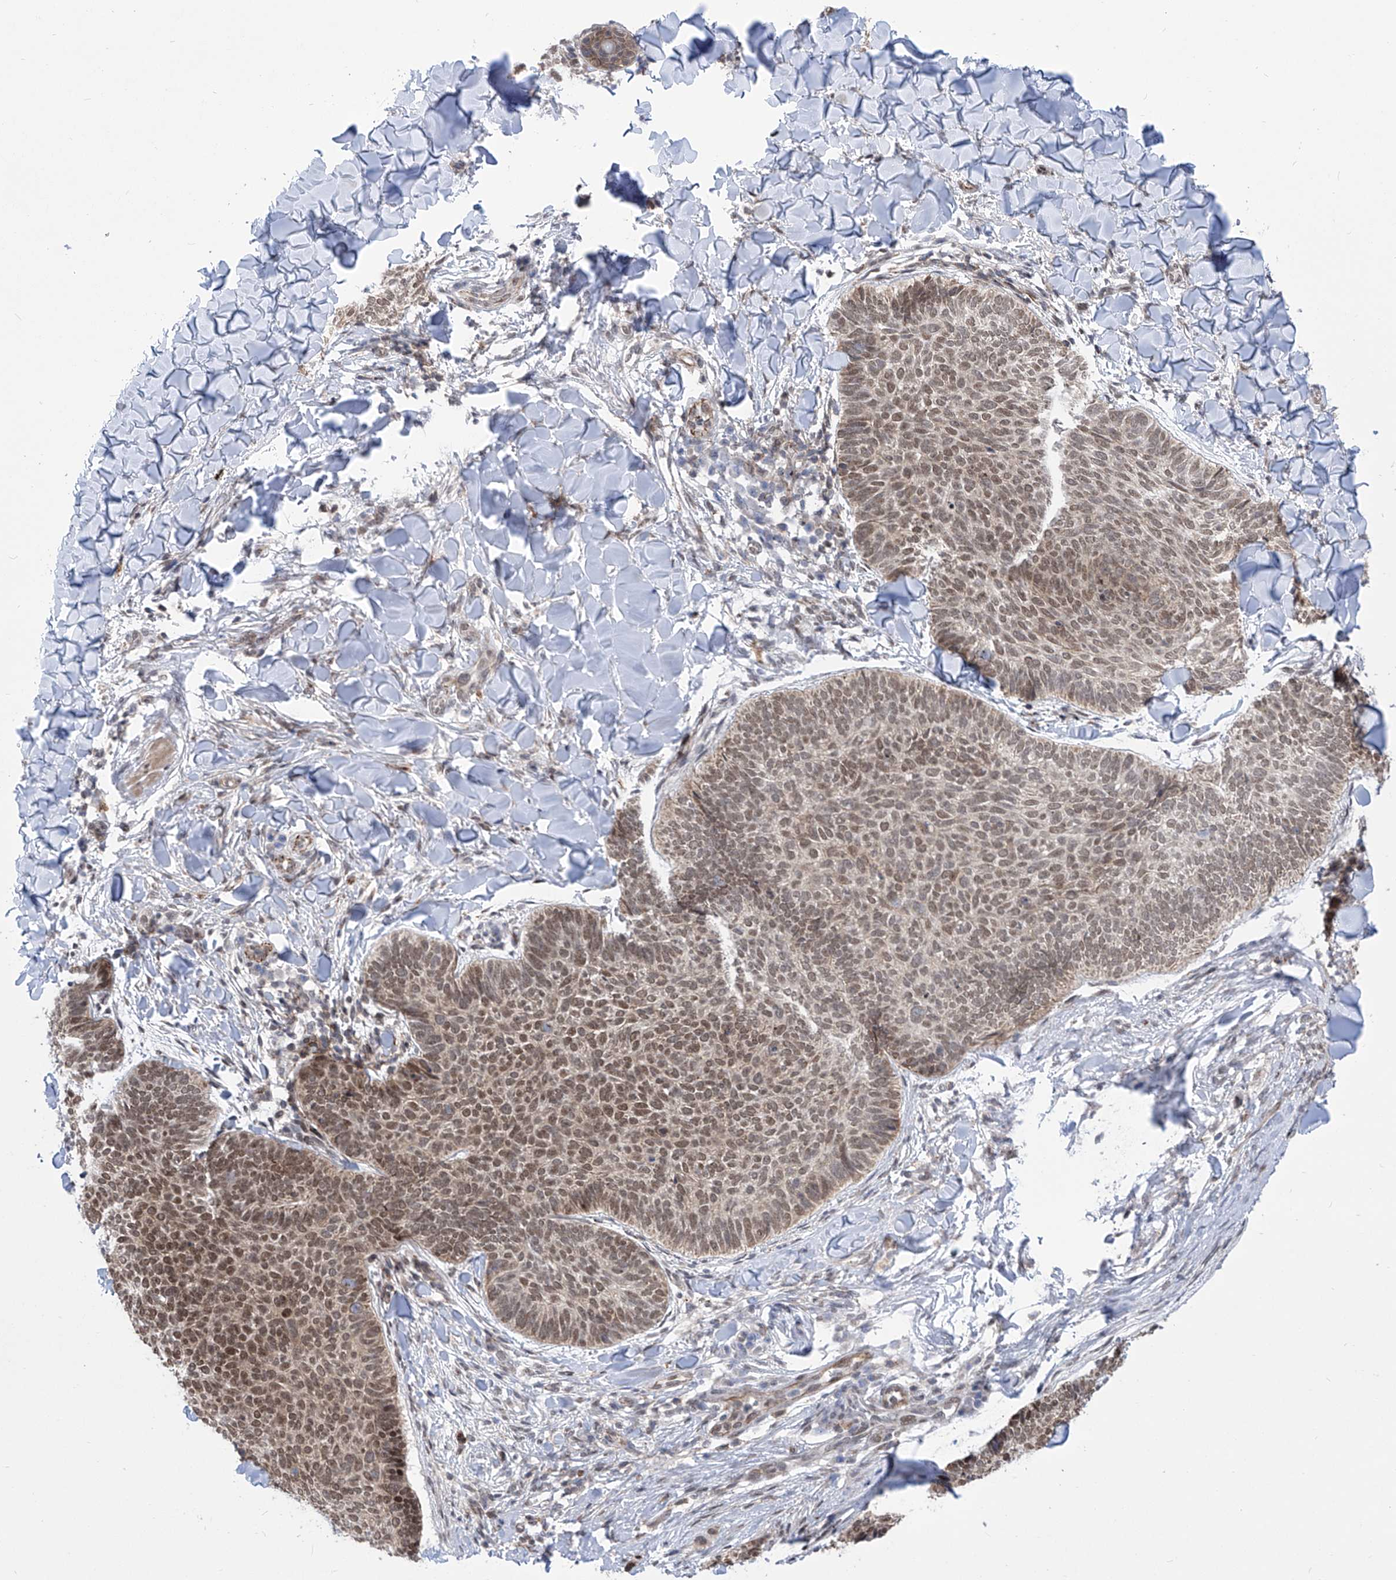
{"staining": {"intensity": "moderate", "quantity": ">75%", "location": "nuclear"}, "tissue": "skin cancer", "cell_type": "Tumor cells", "image_type": "cancer", "snomed": [{"axis": "morphology", "description": "Normal tissue, NOS"}, {"axis": "morphology", "description": "Basal cell carcinoma"}, {"axis": "topography", "description": "Skin"}], "caption": "The image demonstrates immunohistochemical staining of skin basal cell carcinoma. There is moderate nuclear positivity is seen in about >75% of tumor cells. The staining was performed using DAB, with brown indicating positive protein expression. Nuclei are stained blue with hematoxylin.", "gene": "CEP290", "patient": {"sex": "male", "age": 50}}